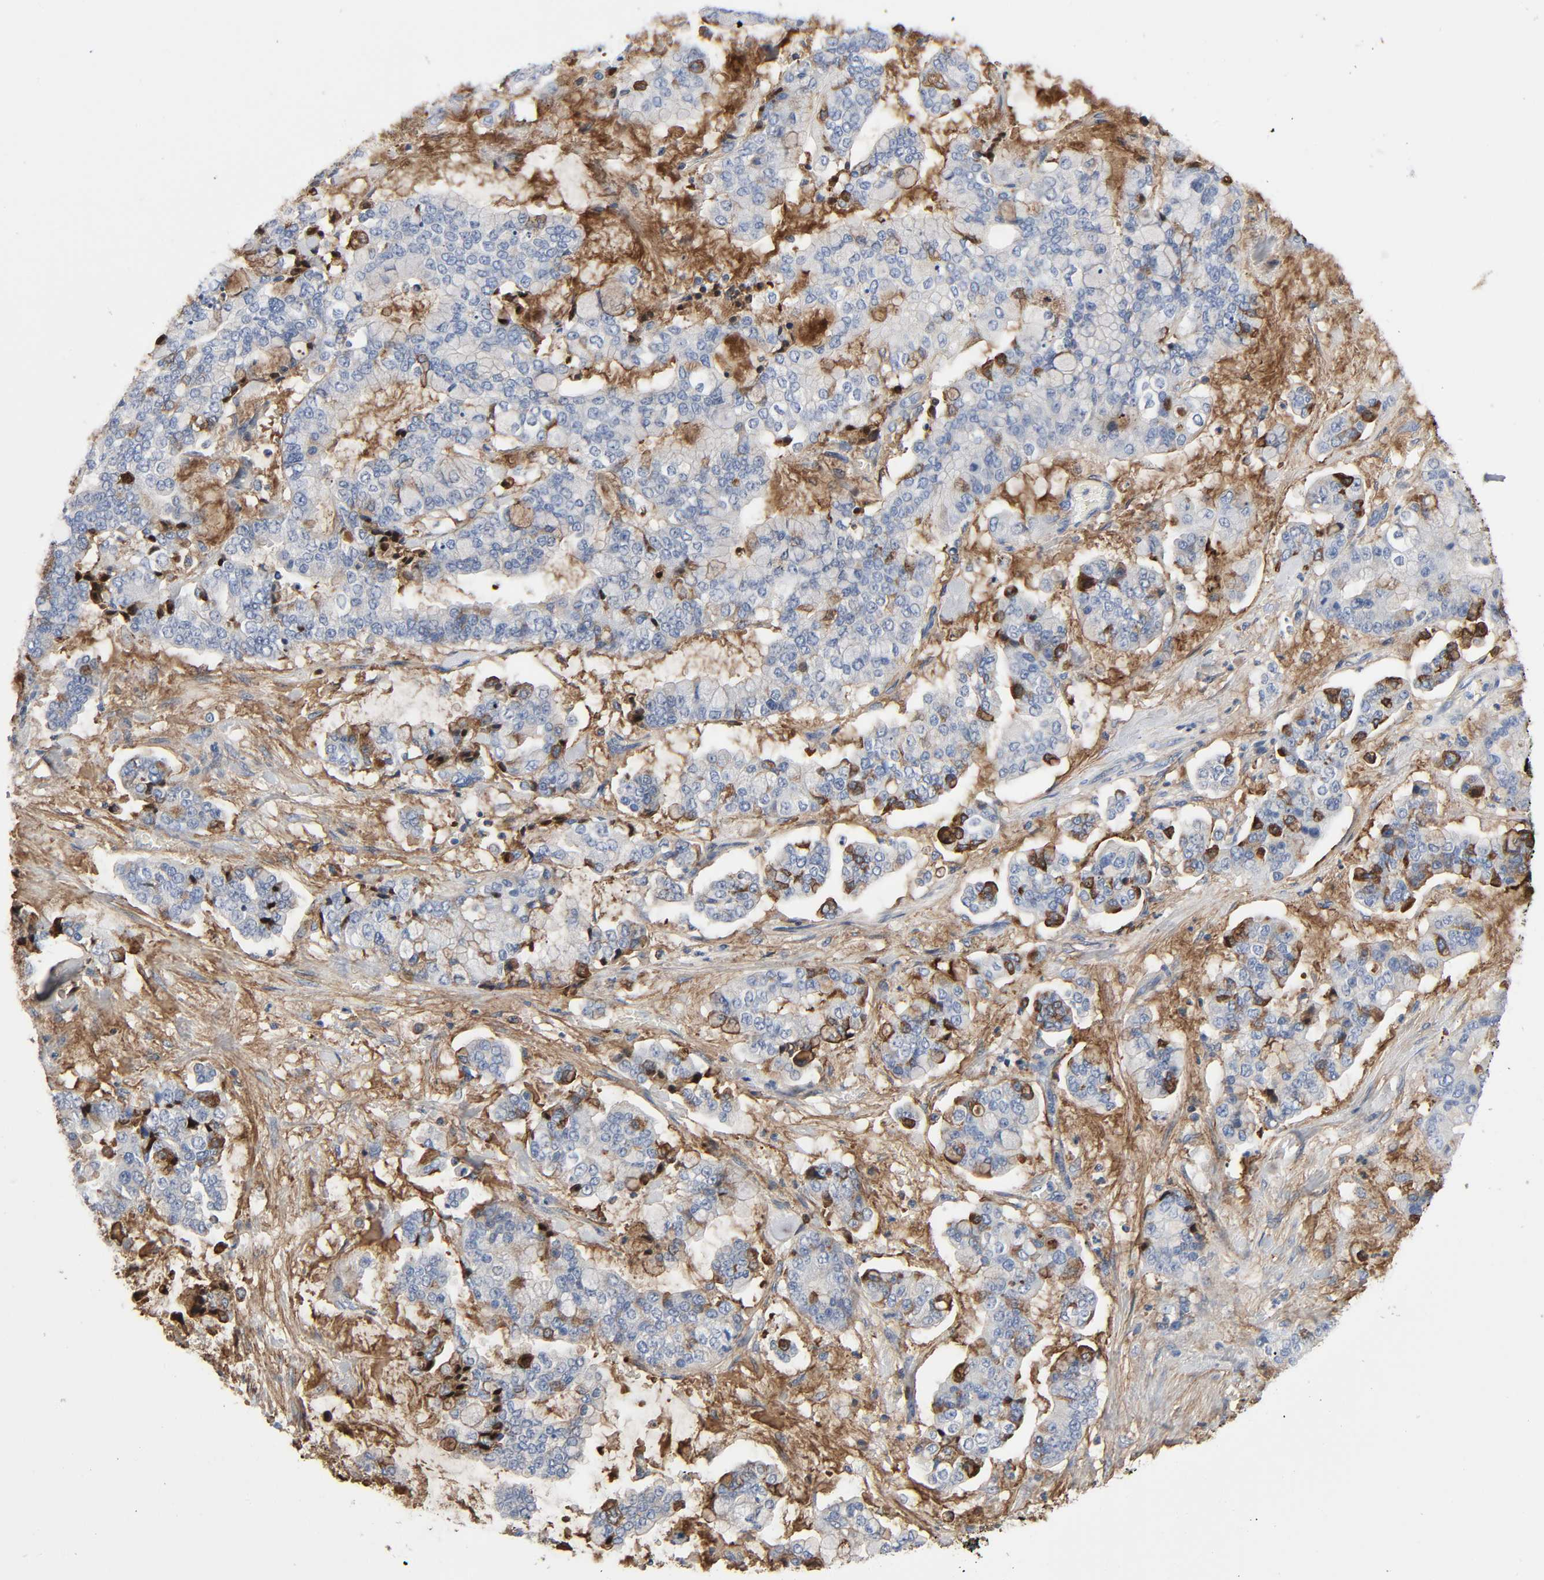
{"staining": {"intensity": "weak", "quantity": "25%-75%", "location": "cytoplasmic/membranous"}, "tissue": "stomach cancer", "cell_type": "Tumor cells", "image_type": "cancer", "snomed": [{"axis": "morphology", "description": "Normal tissue, NOS"}, {"axis": "morphology", "description": "Adenocarcinoma, NOS"}, {"axis": "topography", "description": "Stomach, upper"}, {"axis": "topography", "description": "Stomach"}], "caption": "A histopathology image showing weak cytoplasmic/membranous positivity in about 25%-75% of tumor cells in stomach adenocarcinoma, as visualized by brown immunohistochemical staining.", "gene": "C3", "patient": {"sex": "male", "age": 76}}